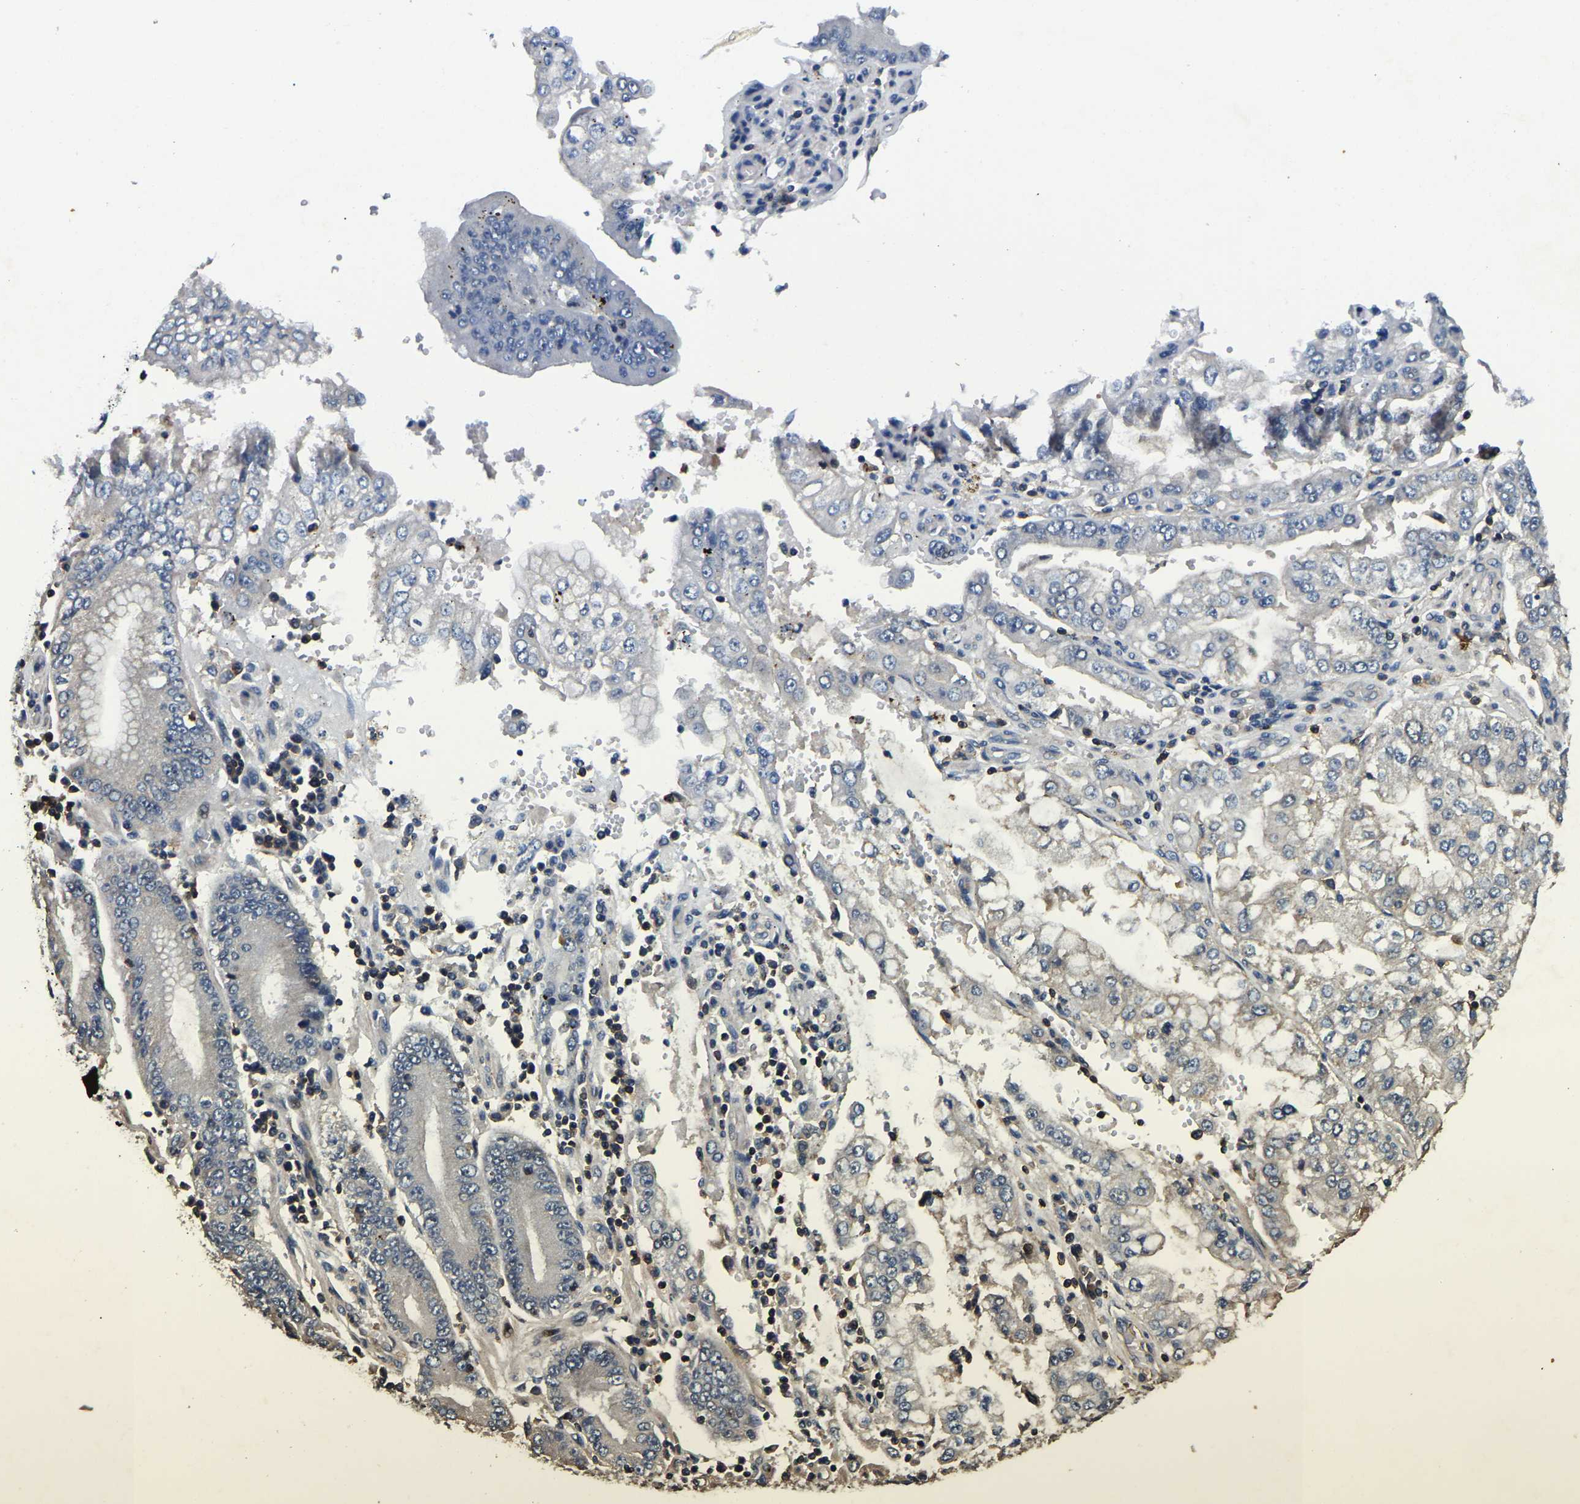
{"staining": {"intensity": "negative", "quantity": "none", "location": "none"}, "tissue": "stomach cancer", "cell_type": "Tumor cells", "image_type": "cancer", "snomed": [{"axis": "morphology", "description": "Adenocarcinoma, NOS"}, {"axis": "topography", "description": "Stomach"}], "caption": "DAB immunohistochemical staining of stomach cancer displays no significant staining in tumor cells.", "gene": "SMPD2", "patient": {"sex": "male", "age": 76}}